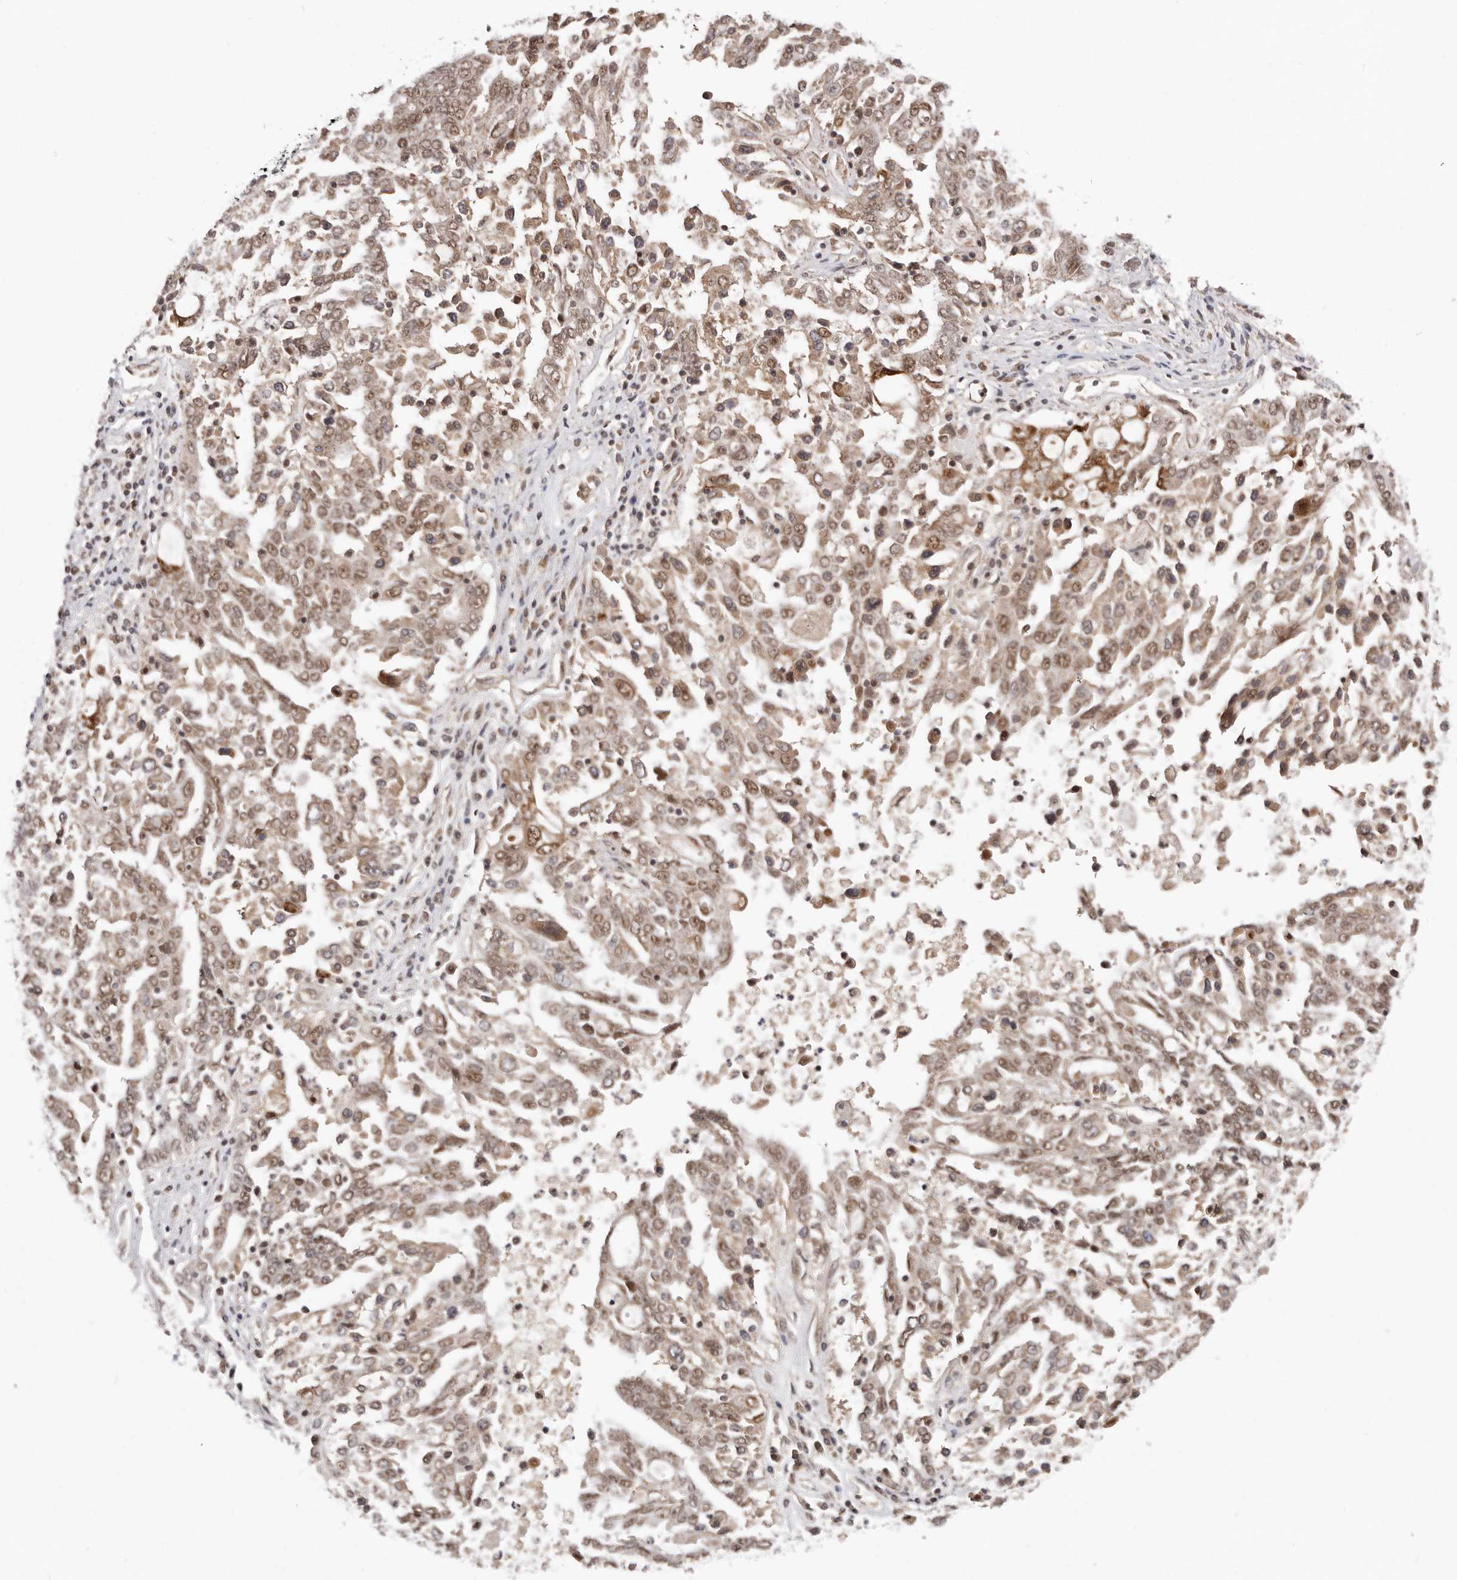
{"staining": {"intensity": "moderate", "quantity": ">75%", "location": "cytoplasmic/membranous,nuclear"}, "tissue": "ovarian cancer", "cell_type": "Tumor cells", "image_type": "cancer", "snomed": [{"axis": "morphology", "description": "Carcinoma, endometroid"}, {"axis": "topography", "description": "Ovary"}], "caption": "A medium amount of moderate cytoplasmic/membranous and nuclear staining is present in approximately >75% of tumor cells in ovarian cancer (endometroid carcinoma) tissue.", "gene": "MED8", "patient": {"sex": "female", "age": 62}}